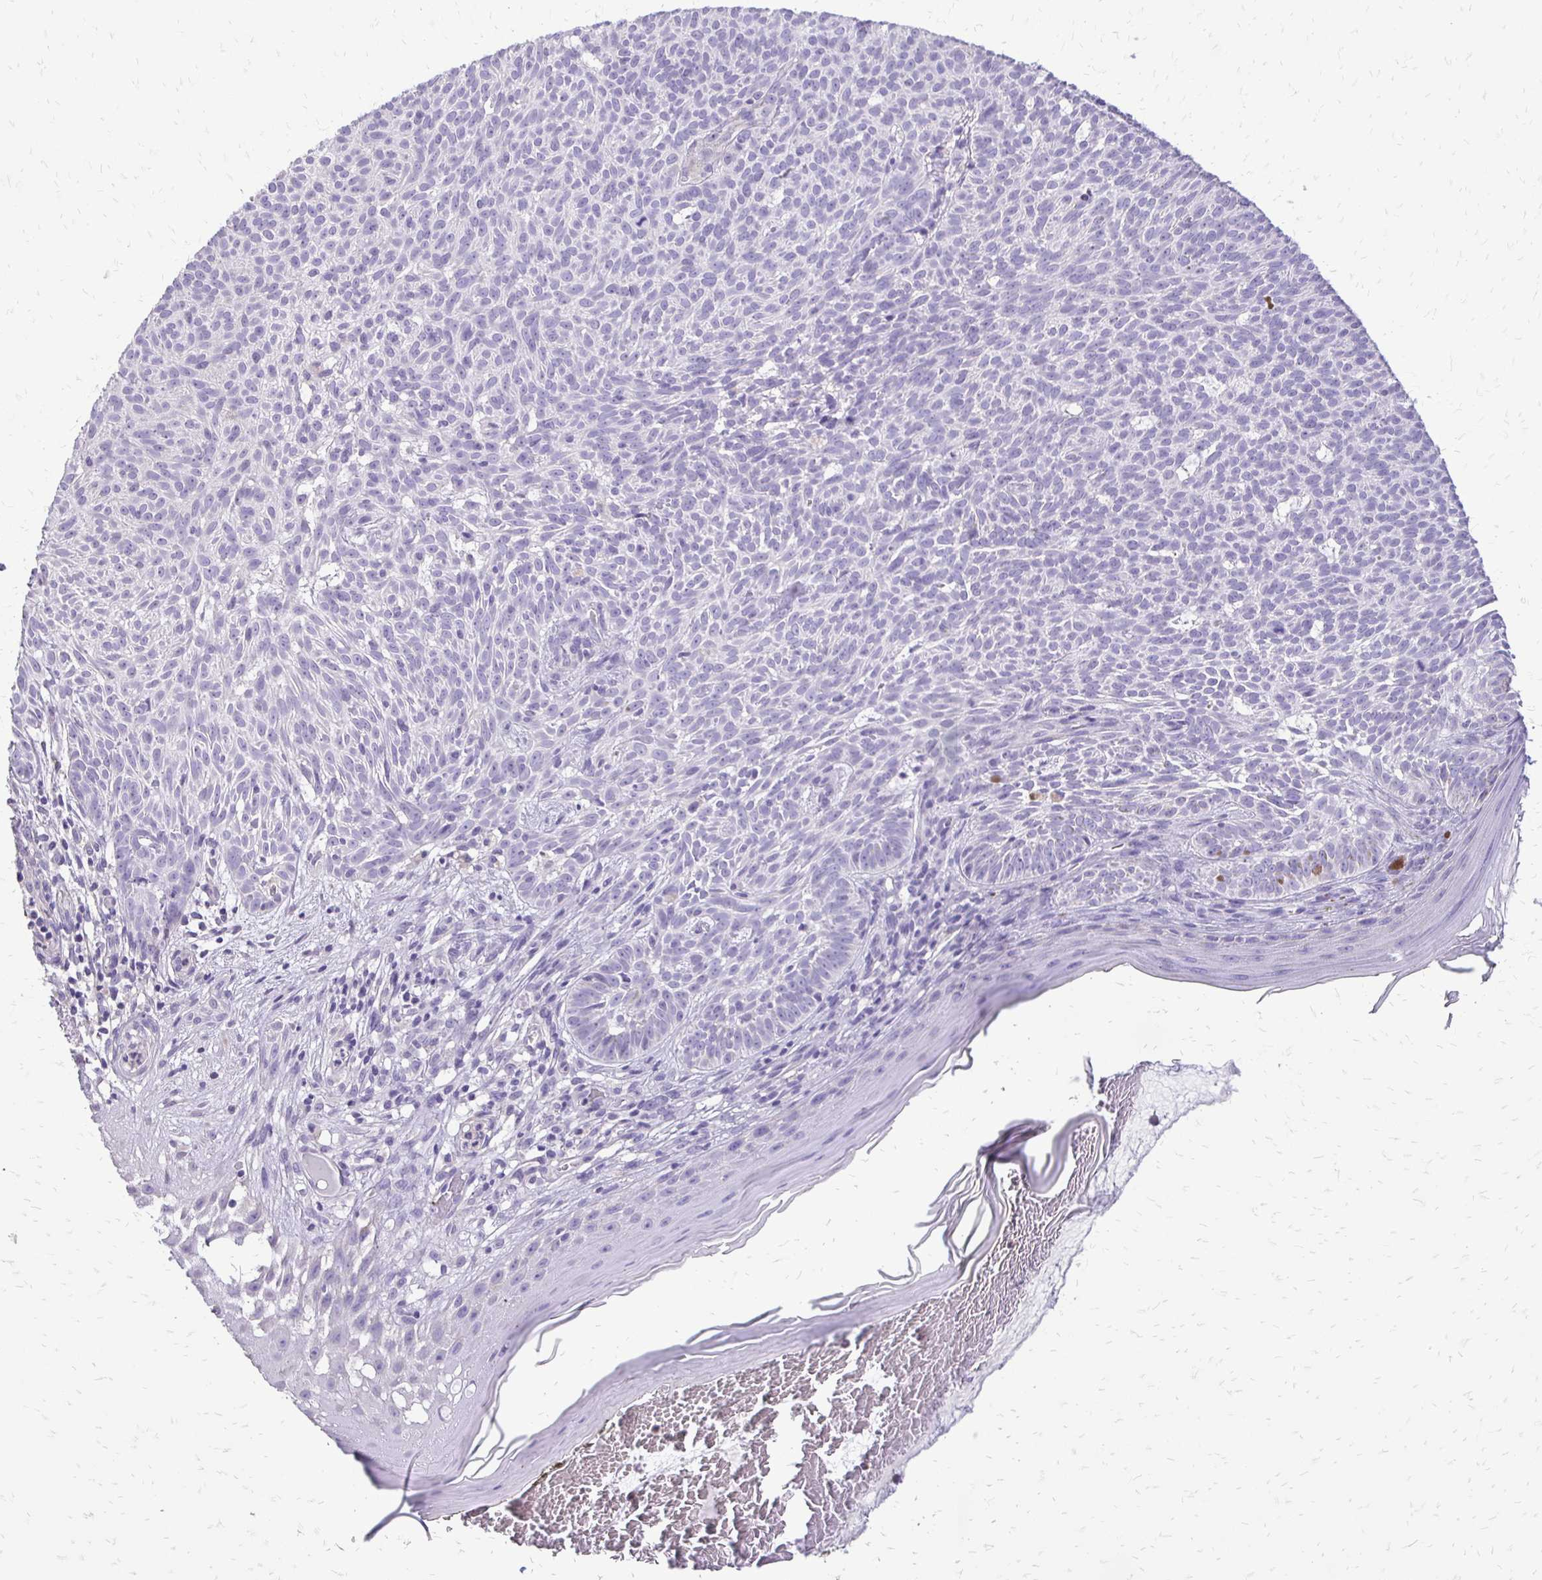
{"staining": {"intensity": "negative", "quantity": "none", "location": "none"}, "tissue": "skin cancer", "cell_type": "Tumor cells", "image_type": "cancer", "snomed": [{"axis": "morphology", "description": "Basal cell carcinoma"}, {"axis": "topography", "description": "Skin"}], "caption": "Immunohistochemical staining of basal cell carcinoma (skin) shows no significant staining in tumor cells.", "gene": "ALPG", "patient": {"sex": "male", "age": 78}}